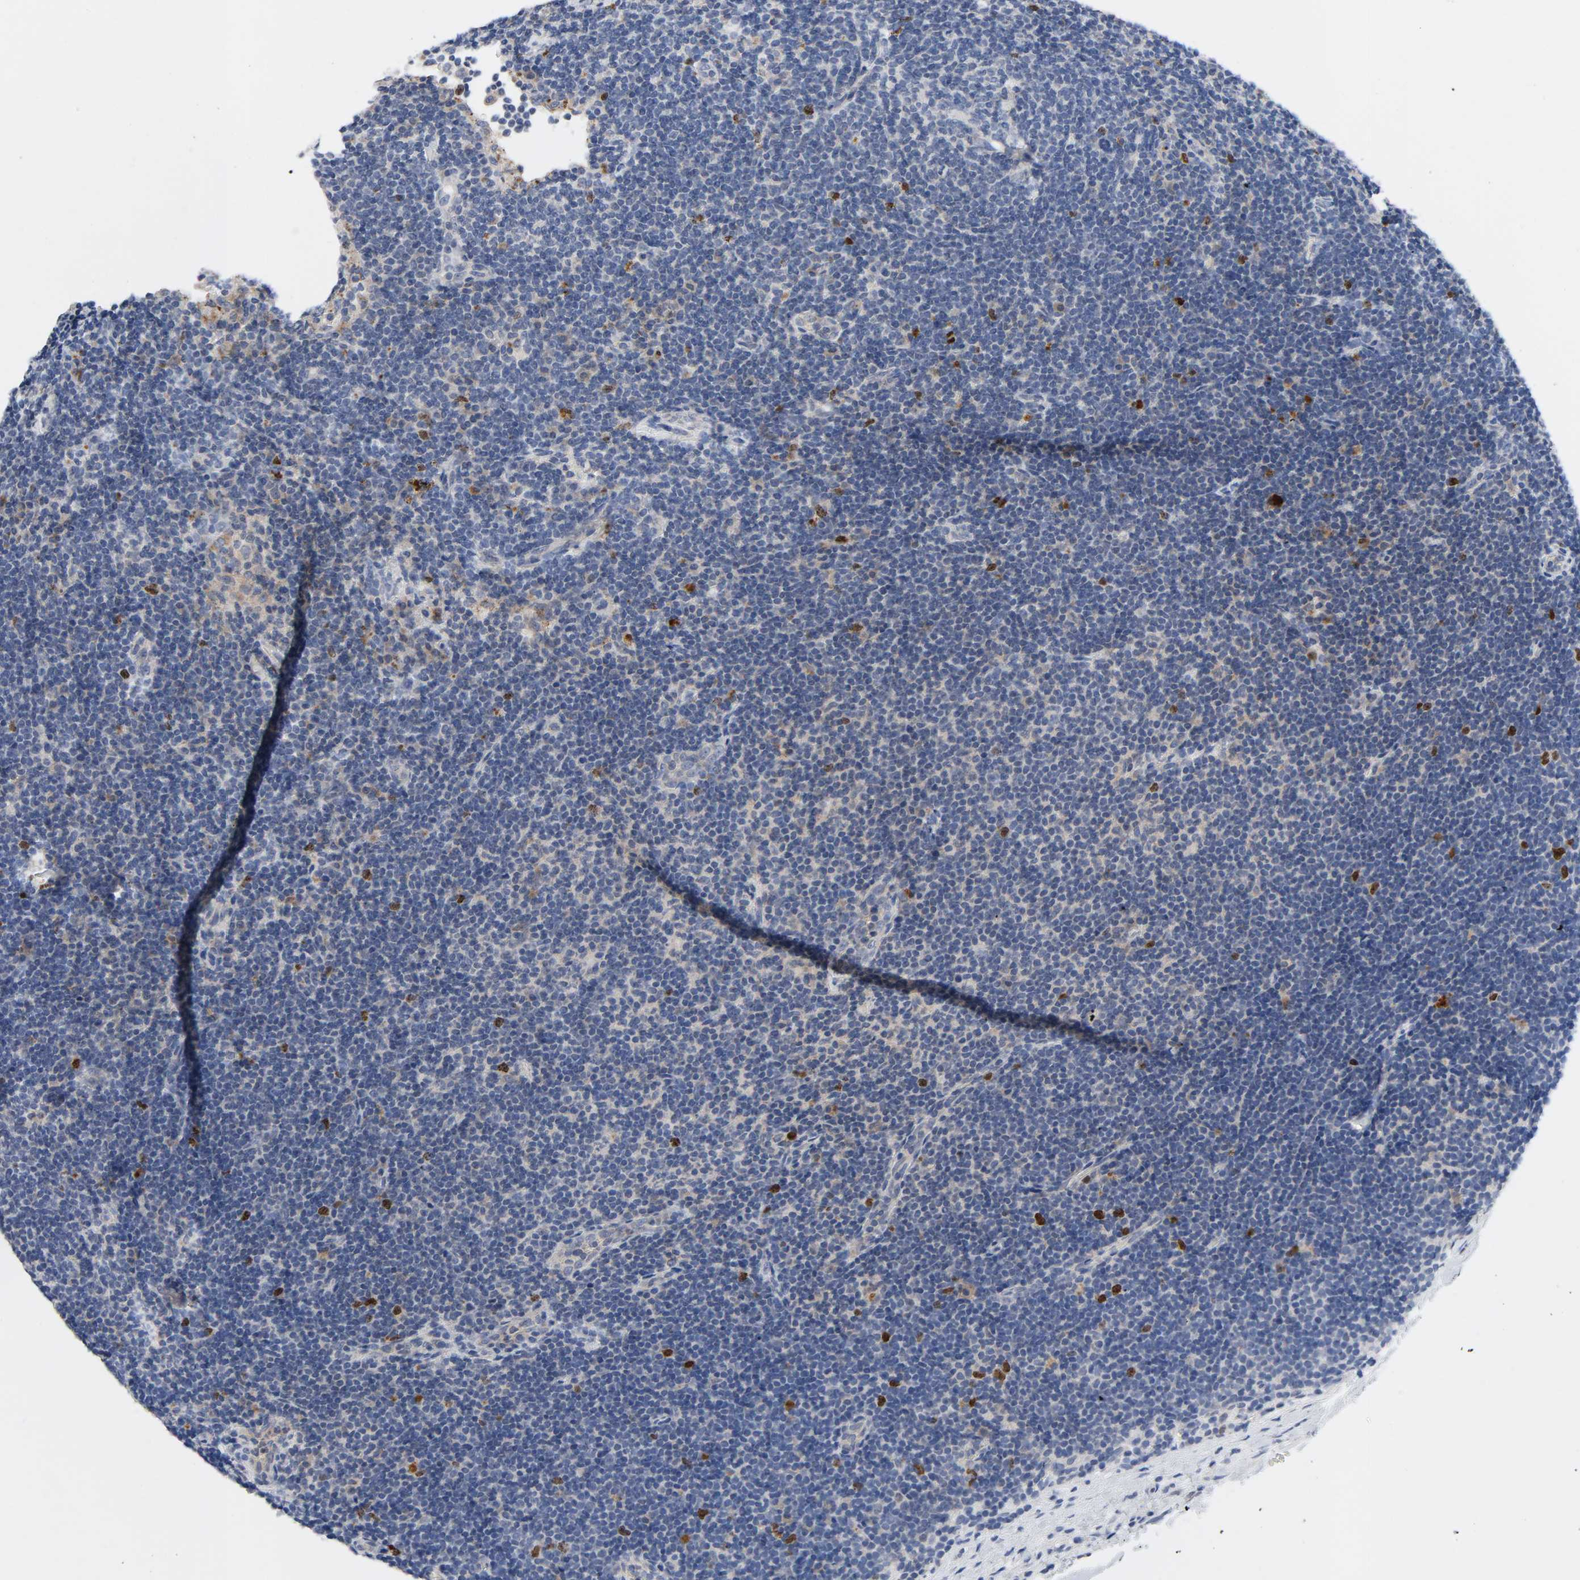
{"staining": {"intensity": "negative", "quantity": "none", "location": "none"}, "tissue": "lymphoma", "cell_type": "Tumor cells", "image_type": "cancer", "snomed": [{"axis": "morphology", "description": "Malignant lymphoma, non-Hodgkin's type, Low grade"}, {"axis": "topography", "description": "Lymph node"}], "caption": "Histopathology image shows no protein positivity in tumor cells of lymphoma tissue. The staining was performed using DAB to visualize the protein expression in brown, while the nuclei were stained in blue with hematoxylin (Magnification: 20x).", "gene": "BIRC5", "patient": {"sex": "male", "age": 70}}